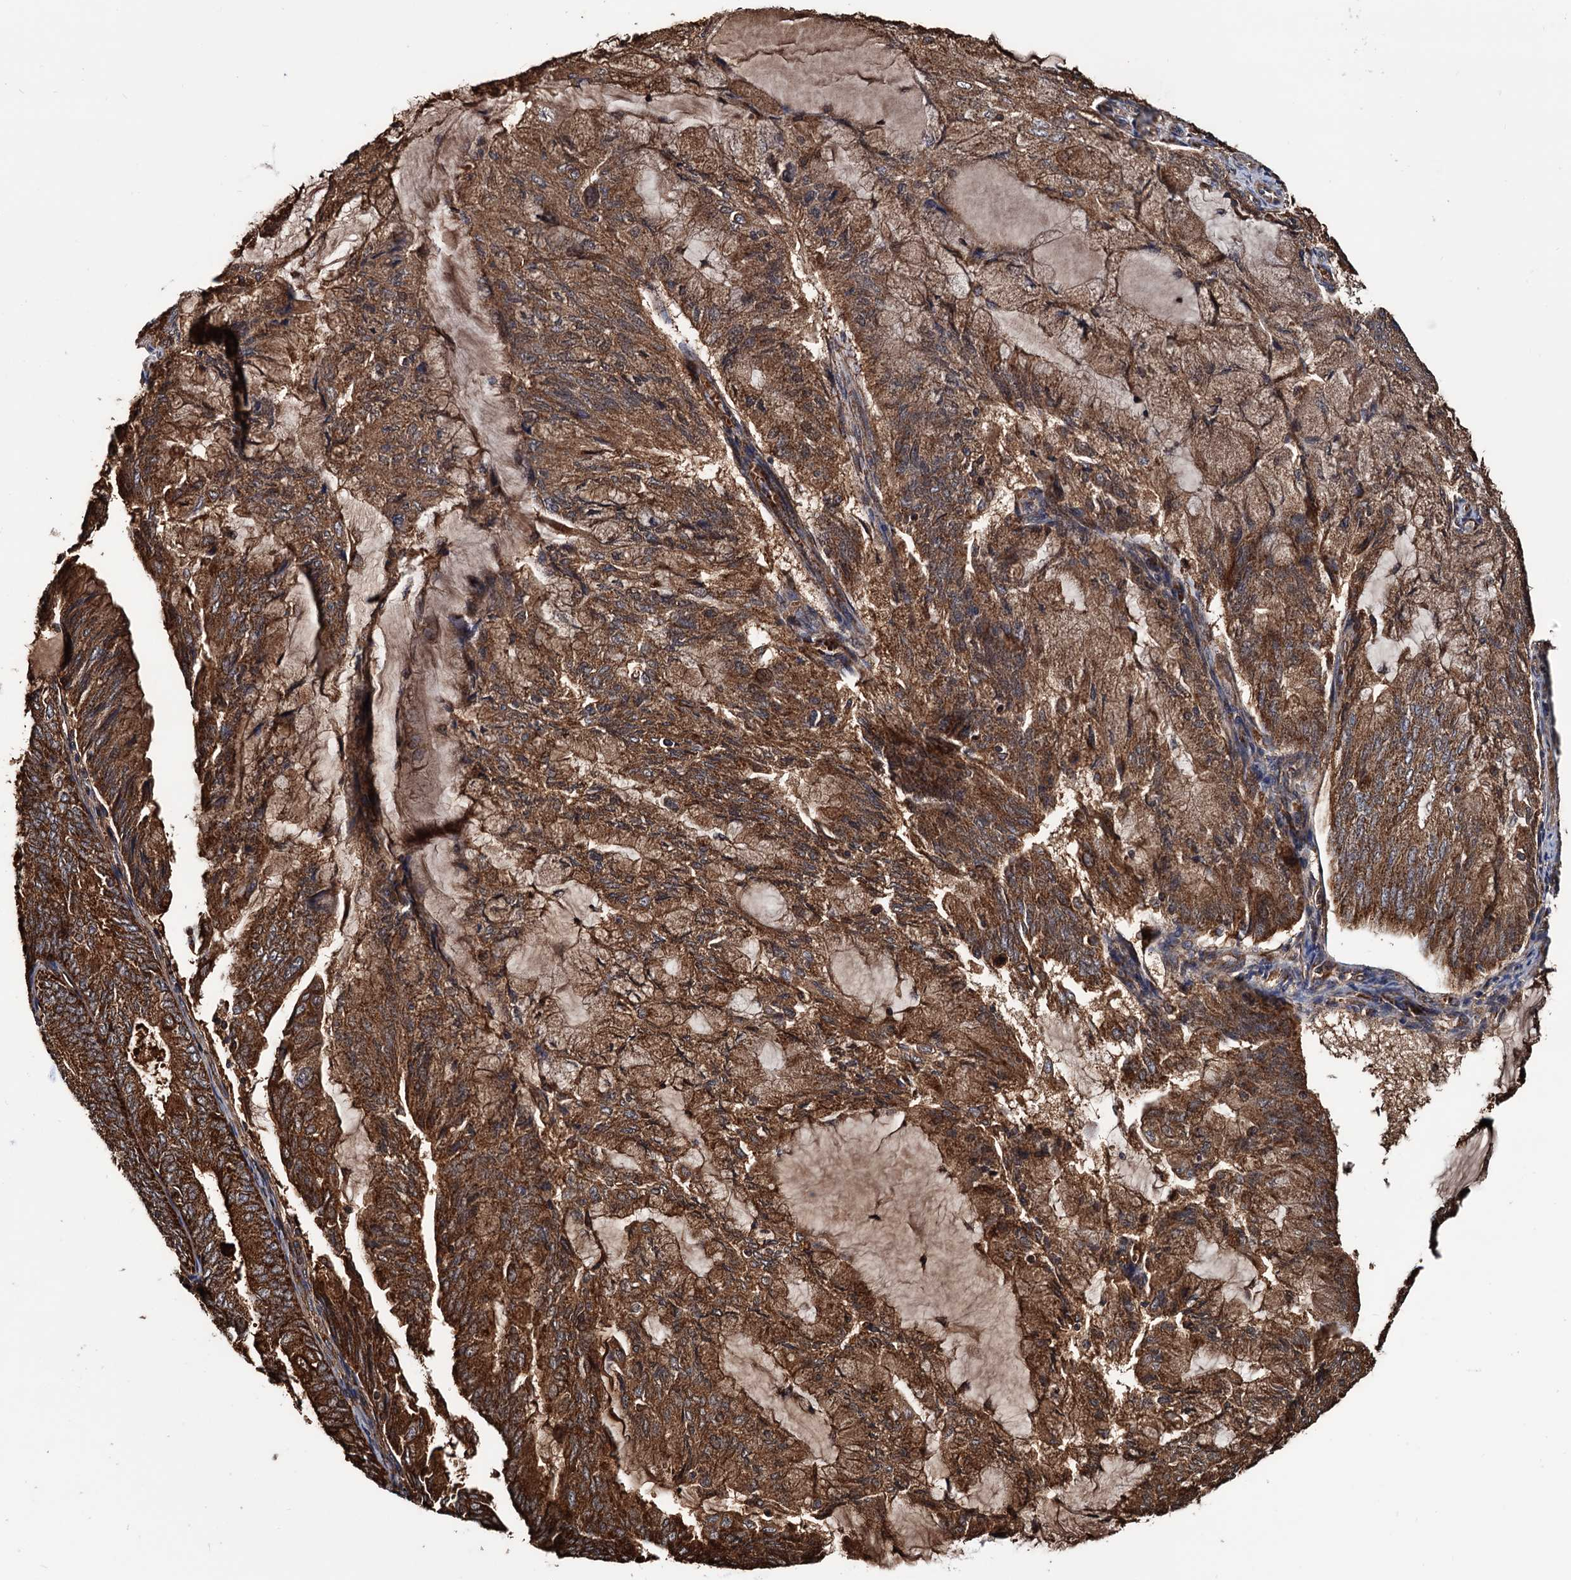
{"staining": {"intensity": "strong", "quantity": ">75%", "location": "cytoplasmic/membranous"}, "tissue": "endometrial cancer", "cell_type": "Tumor cells", "image_type": "cancer", "snomed": [{"axis": "morphology", "description": "Adenocarcinoma, NOS"}, {"axis": "topography", "description": "Endometrium"}], "caption": "Immunohistochemical staining of endometrial cancer (adenocarcinoma) exhibits strong cytoplasmic/membranous protein expression in about >75% of tumor cells. (DAB IHC, brown staining for protein, blue staining for nuclei).", "gene": "MRPL42", "patient": {"sex": "female", "age": 81}}